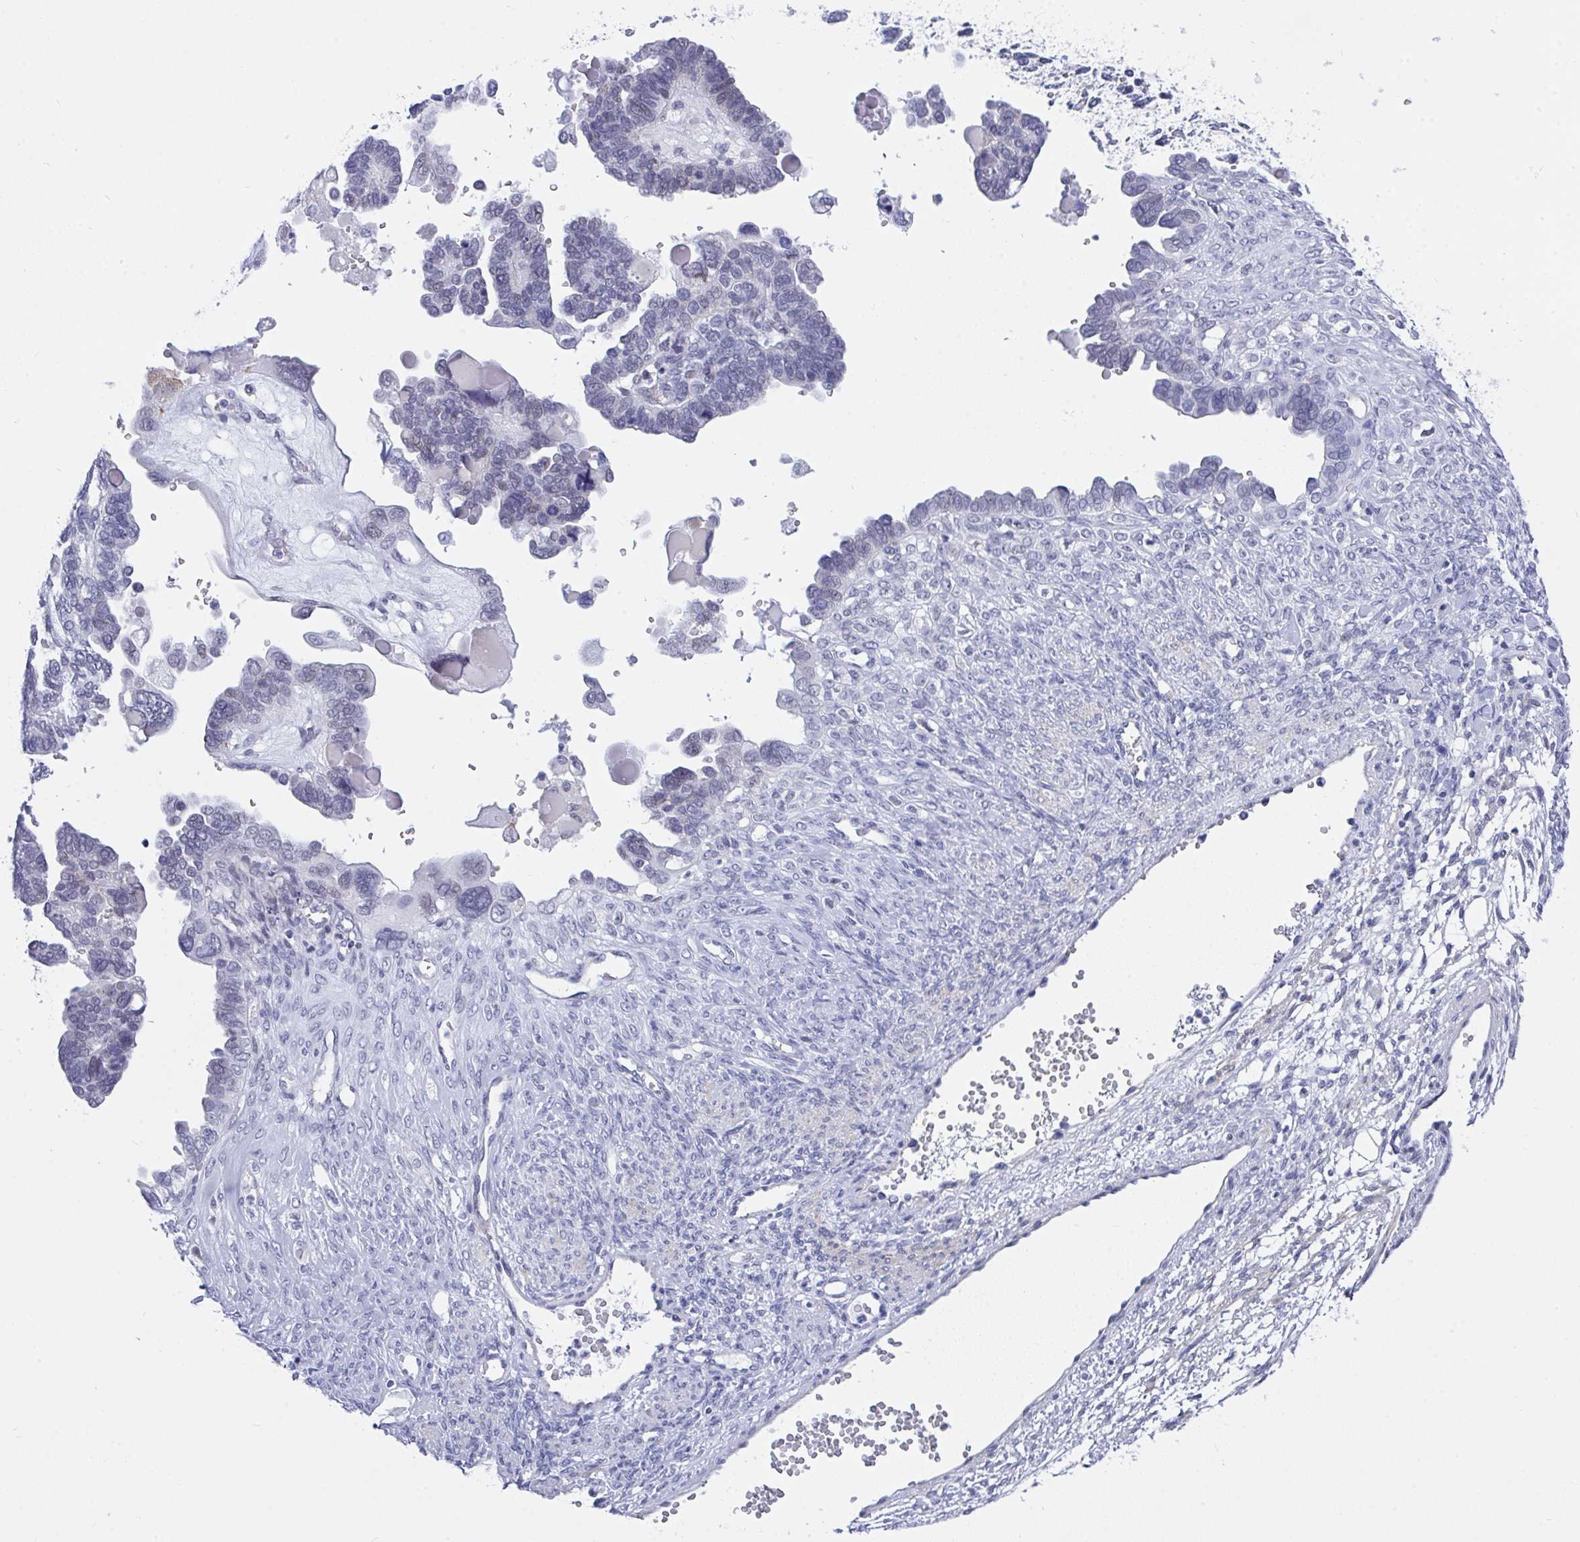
{"staining": {"intensity": "negative", "quantity": "none", "location": "none"}, "tissue": "ovarian cancer", "cell_type": "Tumor cells", "image_type": "cancer", "snomed": [{"axis": "morphology", "description": "Cystadenocarcinoma, serous, NOS"}, {"axis": "topography", "description": "Ovary"}], "caption": "Serous cystadenocarcinoma (ovarian) was stained to show a protein in brown. There is no significant expression in tumor cells.", "gene": "FBXL22", "patient": {"sex": "female", "age": 51}}